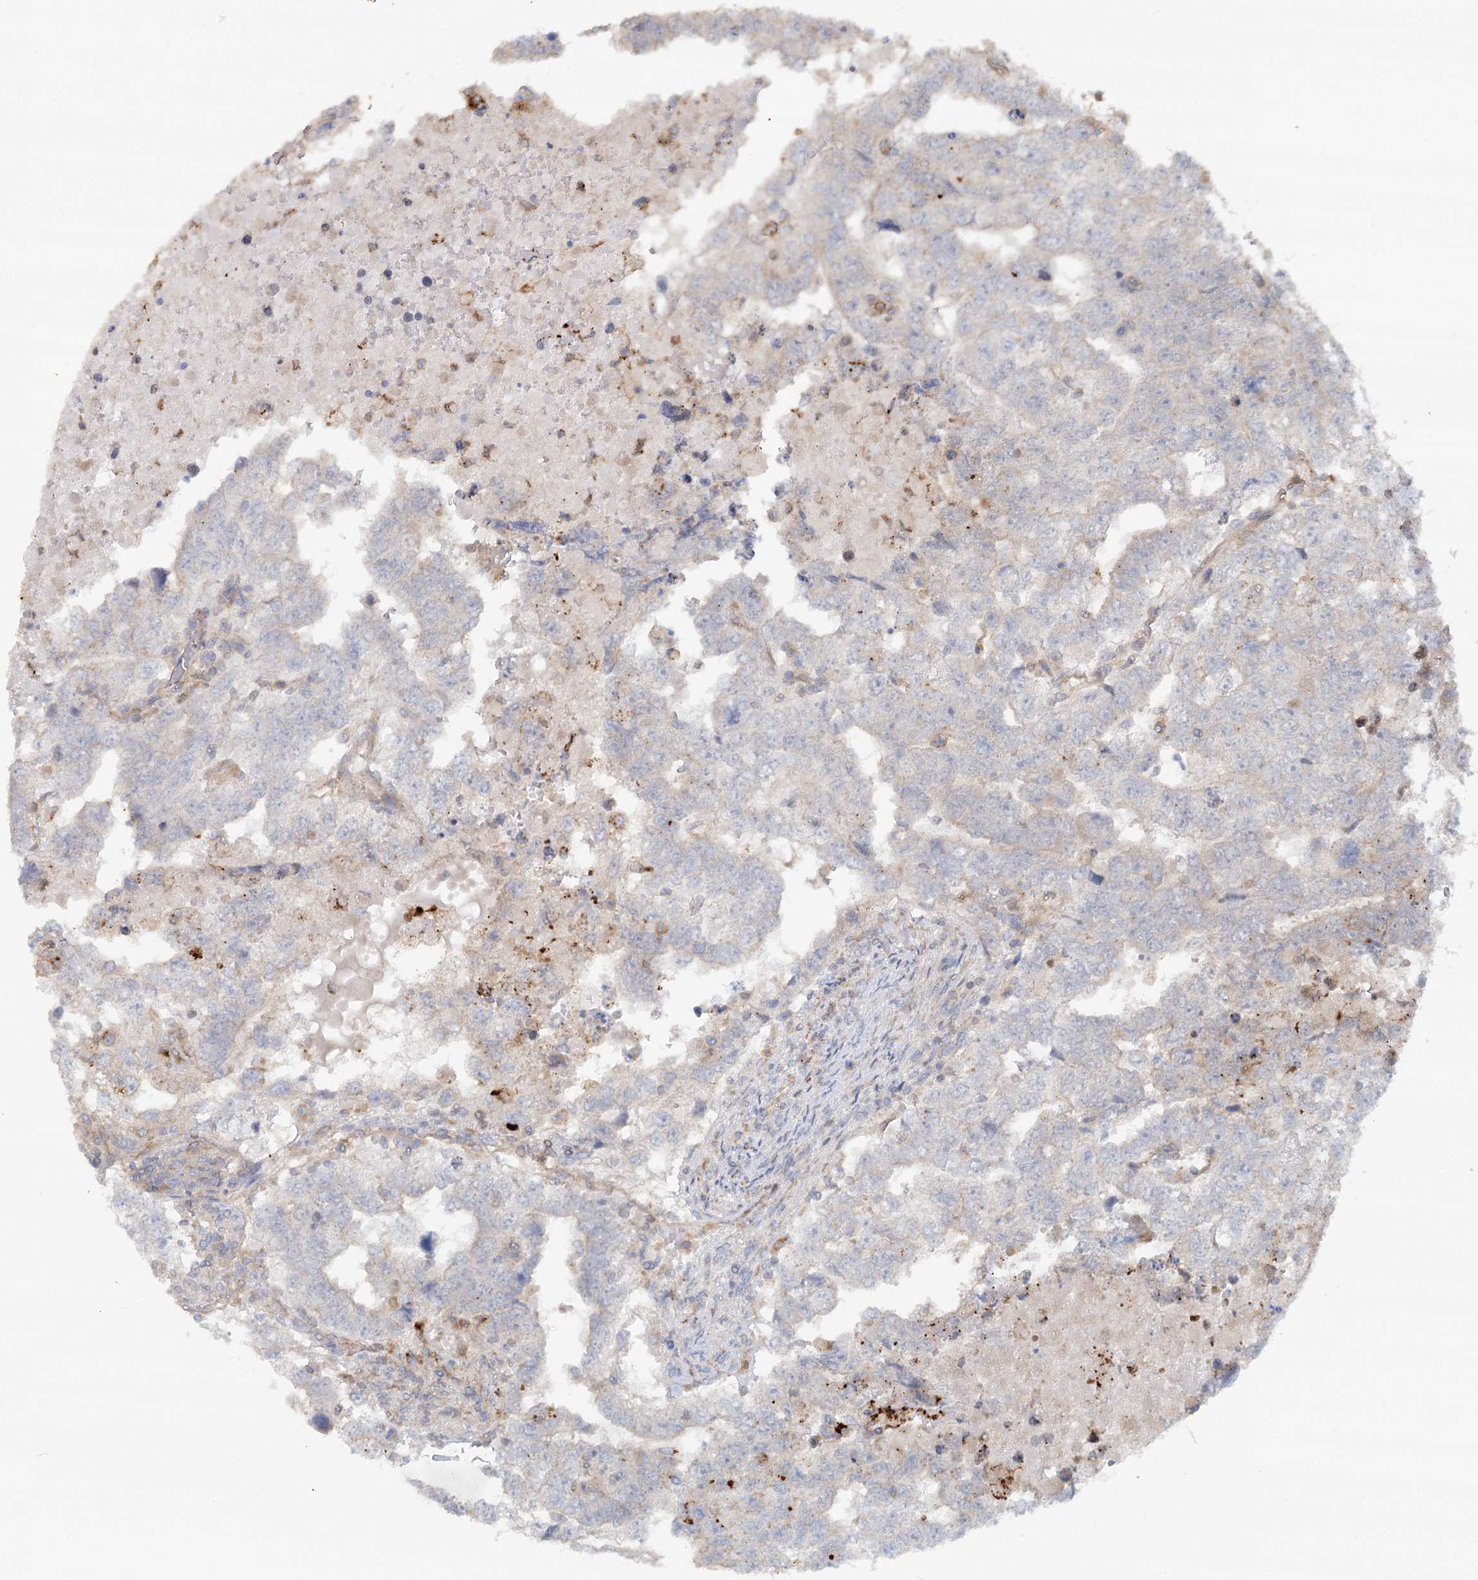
{"staining": {"intensity": "negative", "quantity": "none", "location": "none"}, "tissue": "testis cancer", "cell_type": "Tumor cells", "image_type": "cancer", "snomed": [{"axis": "morphology", "description": "Carcinoma, Embryonal, NOS"}, {"axis": "topography", "description": "Testis"}], "caption": "Tumor cells are negative for protein expression in human testis cancer (embryonal carcinoma). The staining is performed using DAB brown chromogen with nuclei counter-stained in using hematoxylin.", "gene": "GBE1", "patient": {"sex": "male", "age": 36}}